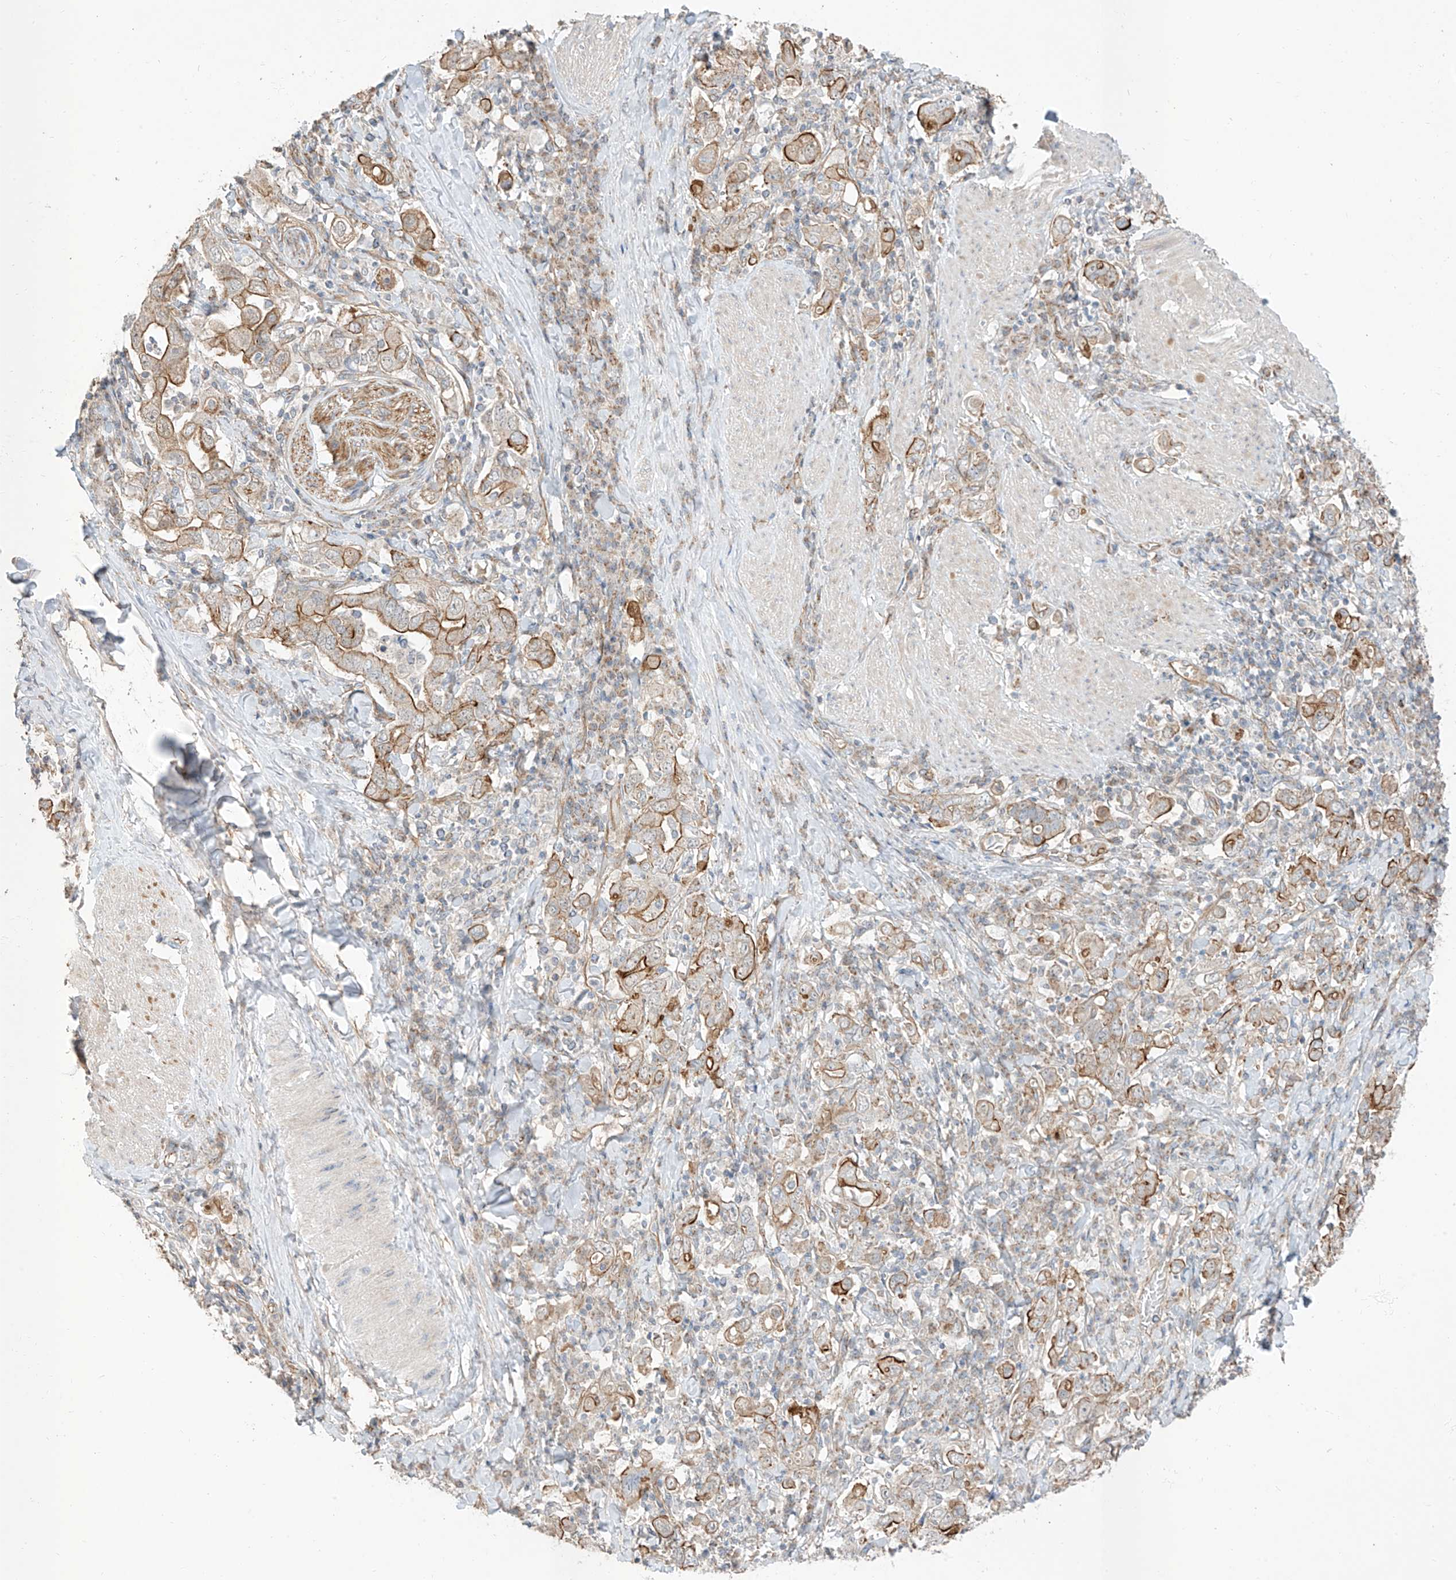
{"staining": {"intensity": "moderate", "quantity": "25%-75%", "location": "cytoplasmic/membranous"}, "tissue": "stomach cancer", "cell_type": "Tumor cells", "image_type": "cancer", "snomed": [{"axis": "morphology", "description": "Adenocarcinoma, NOS"}, {"axis": "topography", "description": "Stomach, upper"}], "caption": "Approximately 25%-75% of tumor cells in stomach adenocarcinoma show moderate cytoplasmic/membranous protein positivity as visualized by brown immunohistochemical staining.", "gene": "EPHX4", "patient": {"sex": "male", "age": 62}}